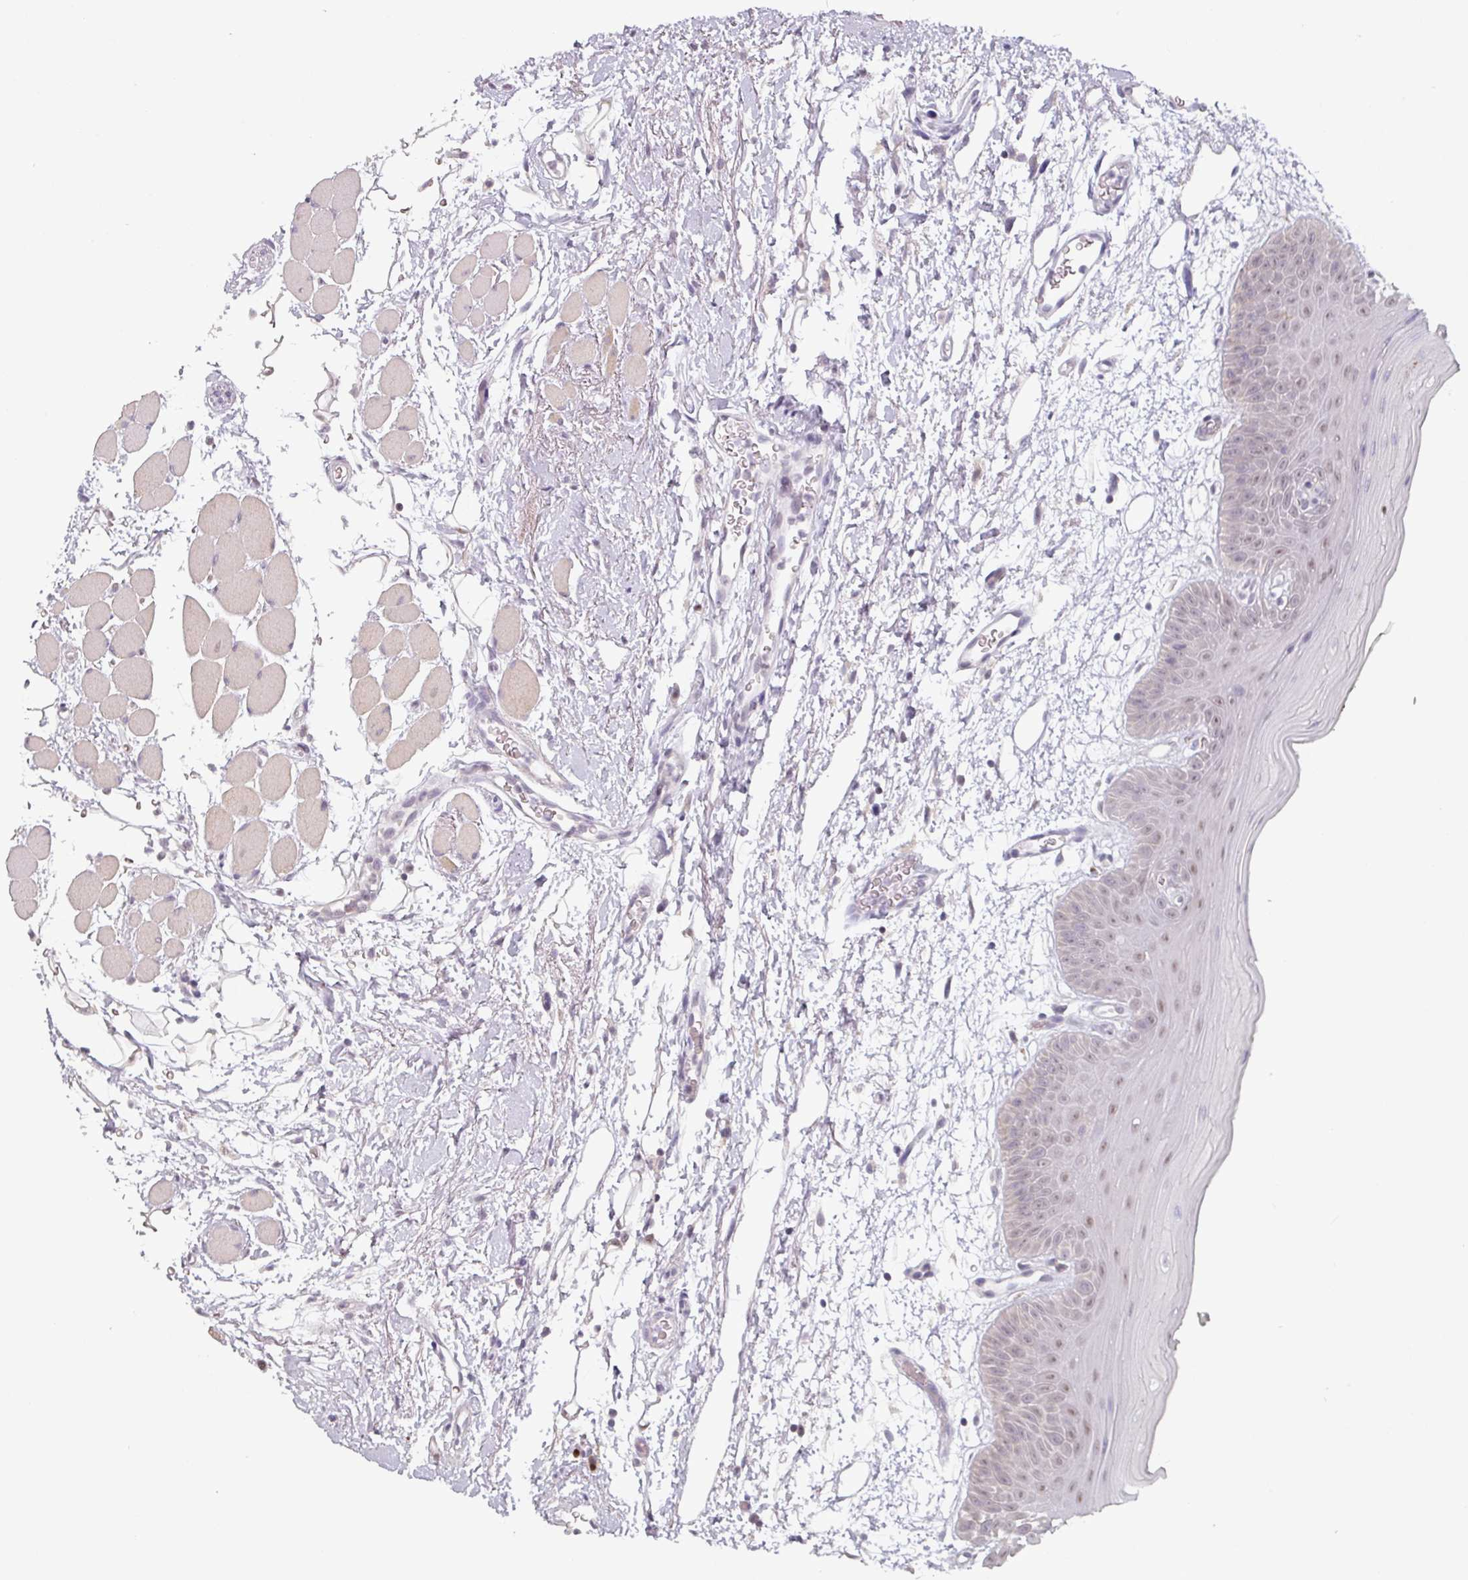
{"staining": {"intensity": "weak", "quantity": "<25%", "location": "cytoplasmic/membranous"}, "tissue": "oral mucosa", "cell_type": "Squamous epithelial cells", "image_type": "normal", "snomed": [{"axis": "morphology", "description": "Normal tissue, NOS"}, {"axis": "topography", "description": "Oral tissue"}, {"axis": "topography", "description": "Tounge, NOS"}], "caption": "A photomicrograph of oral mucosa stained for a protein exhibits no brown staining in squamous epithelial cells. (DAB immunohistochemistry (IHC), high magnification).", "gene": "ZBTB6", "patient": {"sex": "female", "age": 59}}